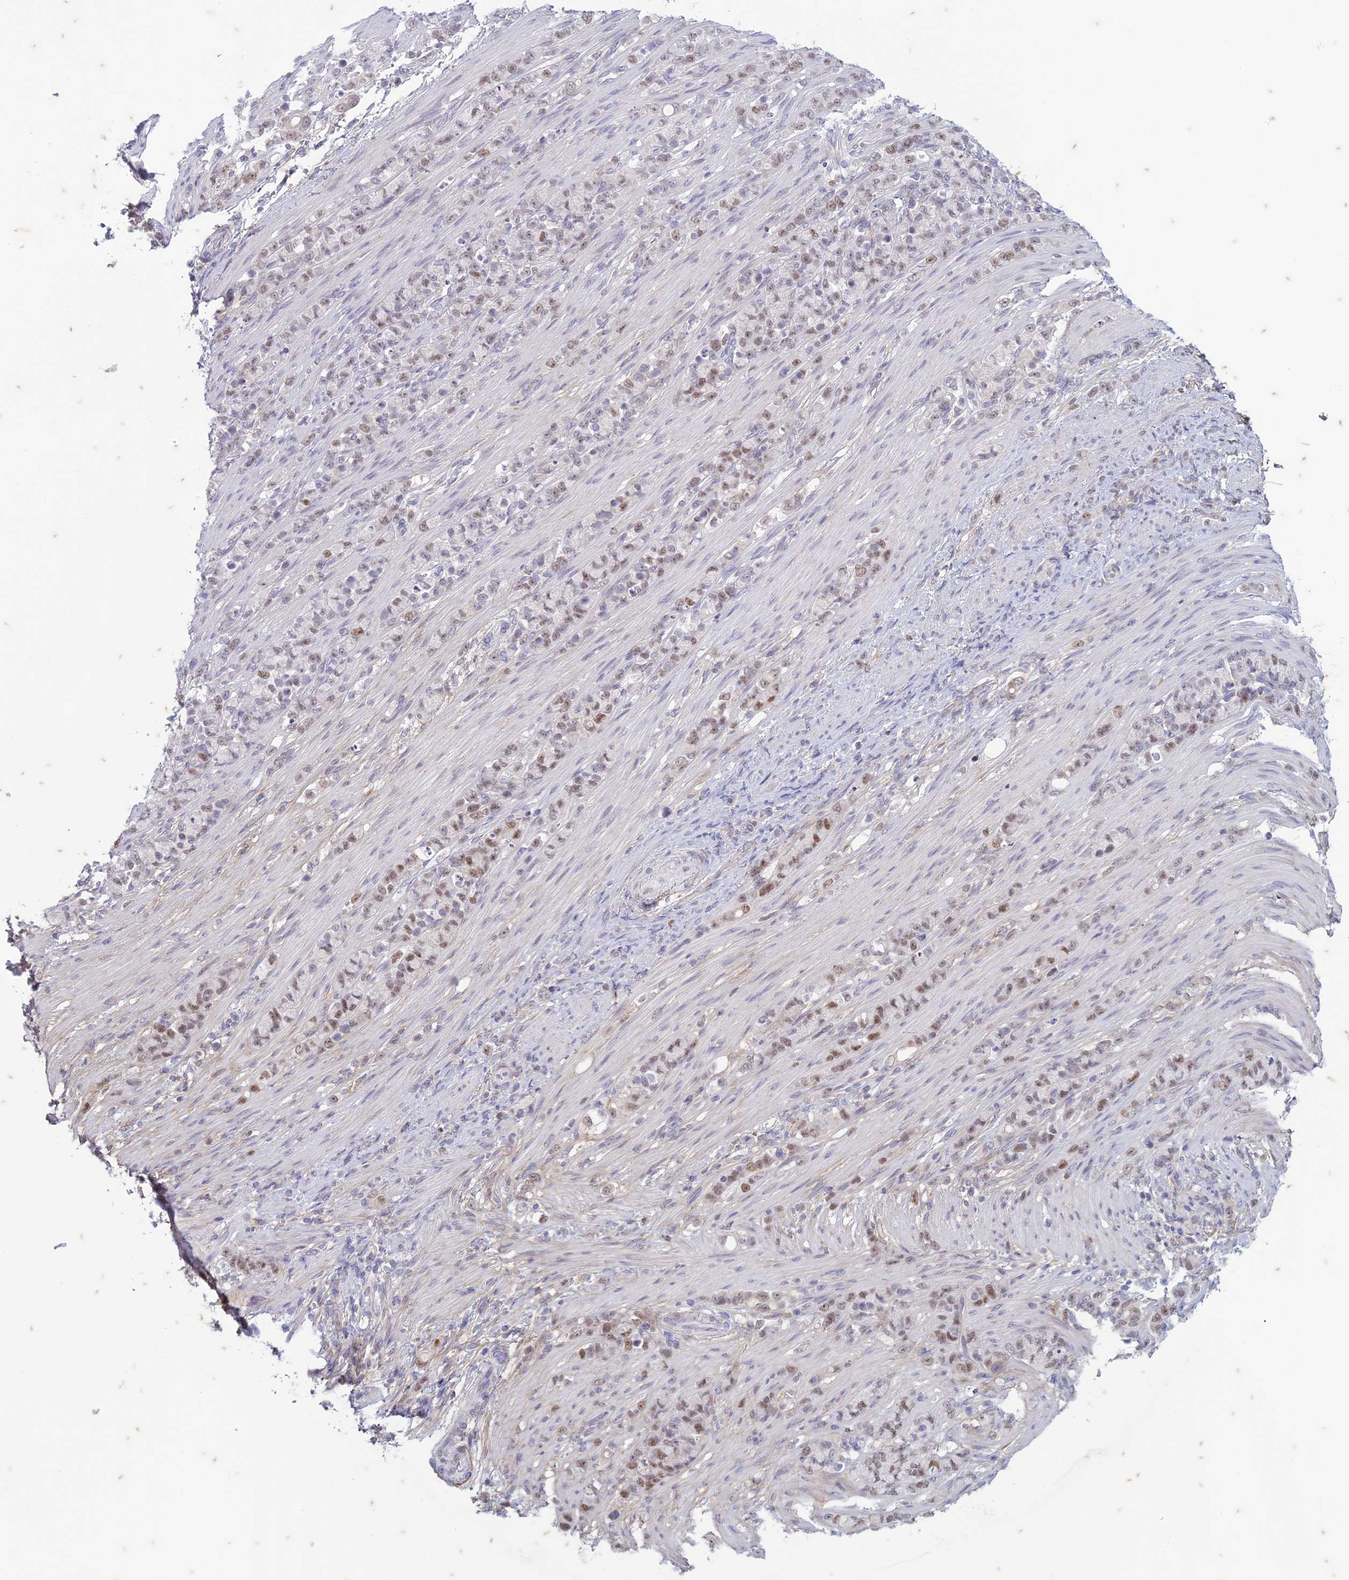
{"staining": {"intensity": "weak", "quantity": "25%-75%", "location": "nuclear"}, "tissue": "stomach cancer", "cell_type": "Tumor cells", "image_type": "cancer", "snomed": [{"axis": "morphology", "description": "Adenocarcinoma, NOS"}, {"axis": "topography", "description": "Stomach"}], "caption": "Stomach cancer stained for a protein (brown) demonstrates weak nuclear positive staining in about 25%-75% of tumor cells.", "gene": "PABPN1L", "patient": {"sex": "female", "age": 79}}